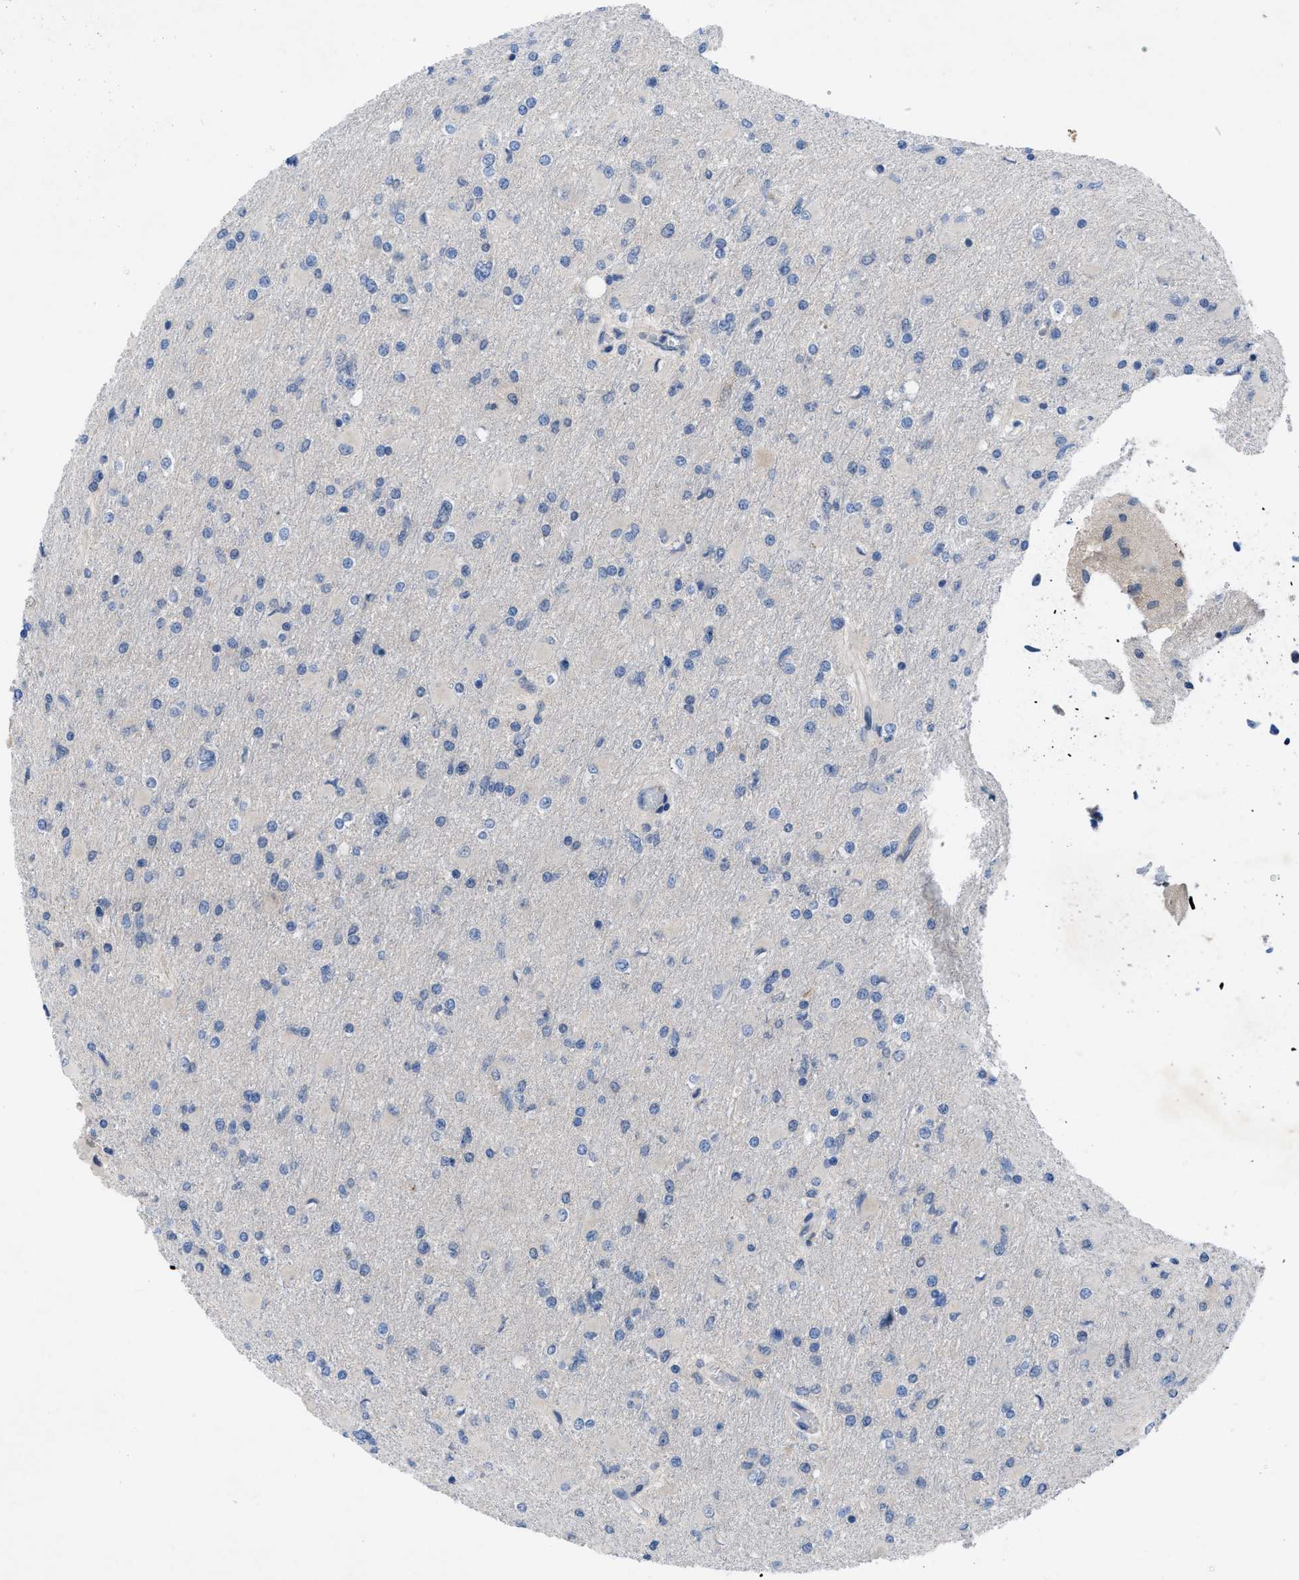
{"staining": {"intensity": "negative", "quantity": "none", "location": "none"}, "tissue": "glioma", "cell_type": "Tumor cells", "image_type": "cancer", "snomed": [{"axis": "morphology", "description": "Glioma, malignant, High grade"}, {"axis": "topography", "description": "Cerebral cortex"}], "caption": "Tumor cells are negative for brown protein staining in glioma.", "gene": "IL17RE", "patient": {"sex": "female", "age": 36}}